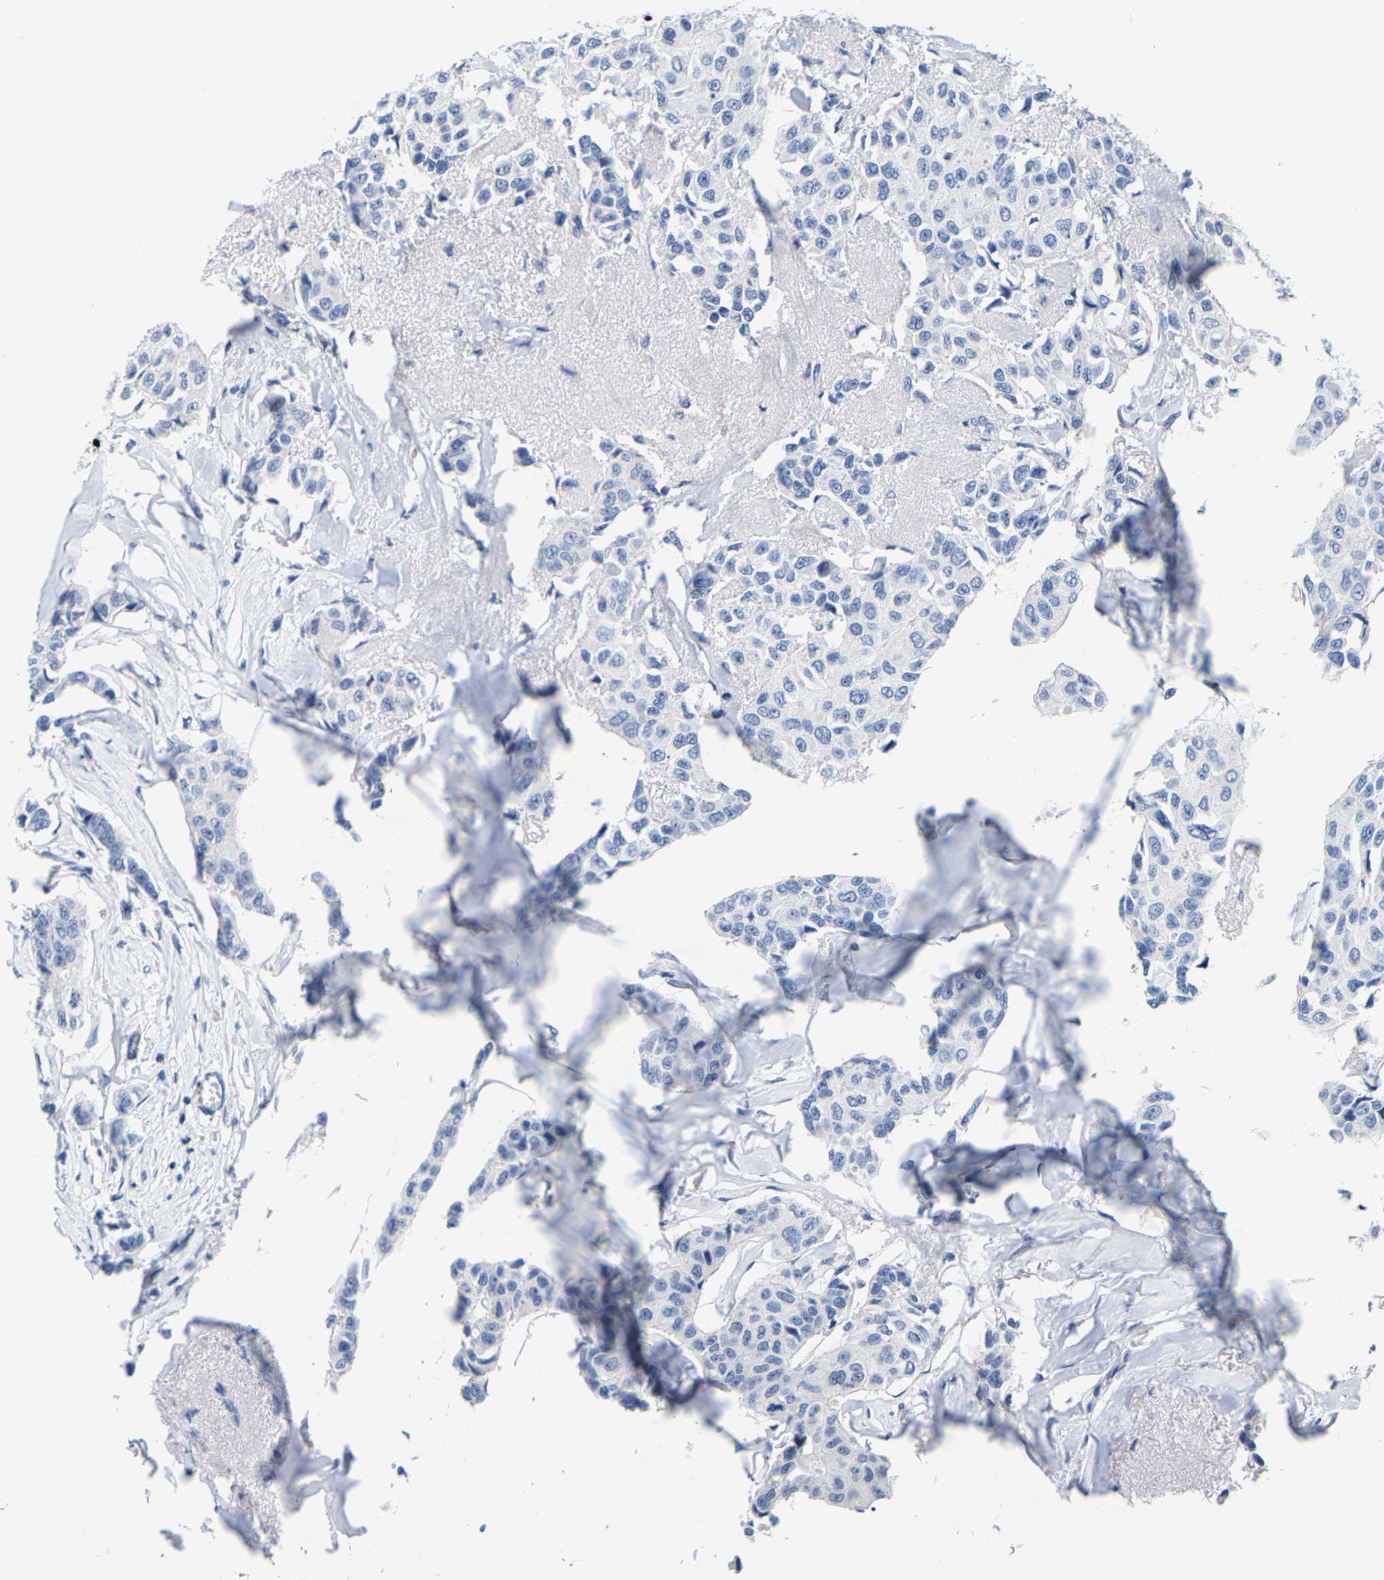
{"staining": {"intensity": "negative", "quantity": "none", "location": "none"}, "tissue": "breast cancer", "cell_type": "Tumor cells", "image_type": "cancer", "snomed": [{"axis": "morphology", "description": "Duct carcinoma"}, {"axis": "topography", "description": "Breast"}], "caption": "Immunohistochemistry (IHC) of breast cancer (invasive ductal carcinoma) exhibits no staining in tumor cells.", "gene": "KLHL1", "patient": {"sex": "female", "age": 80}}